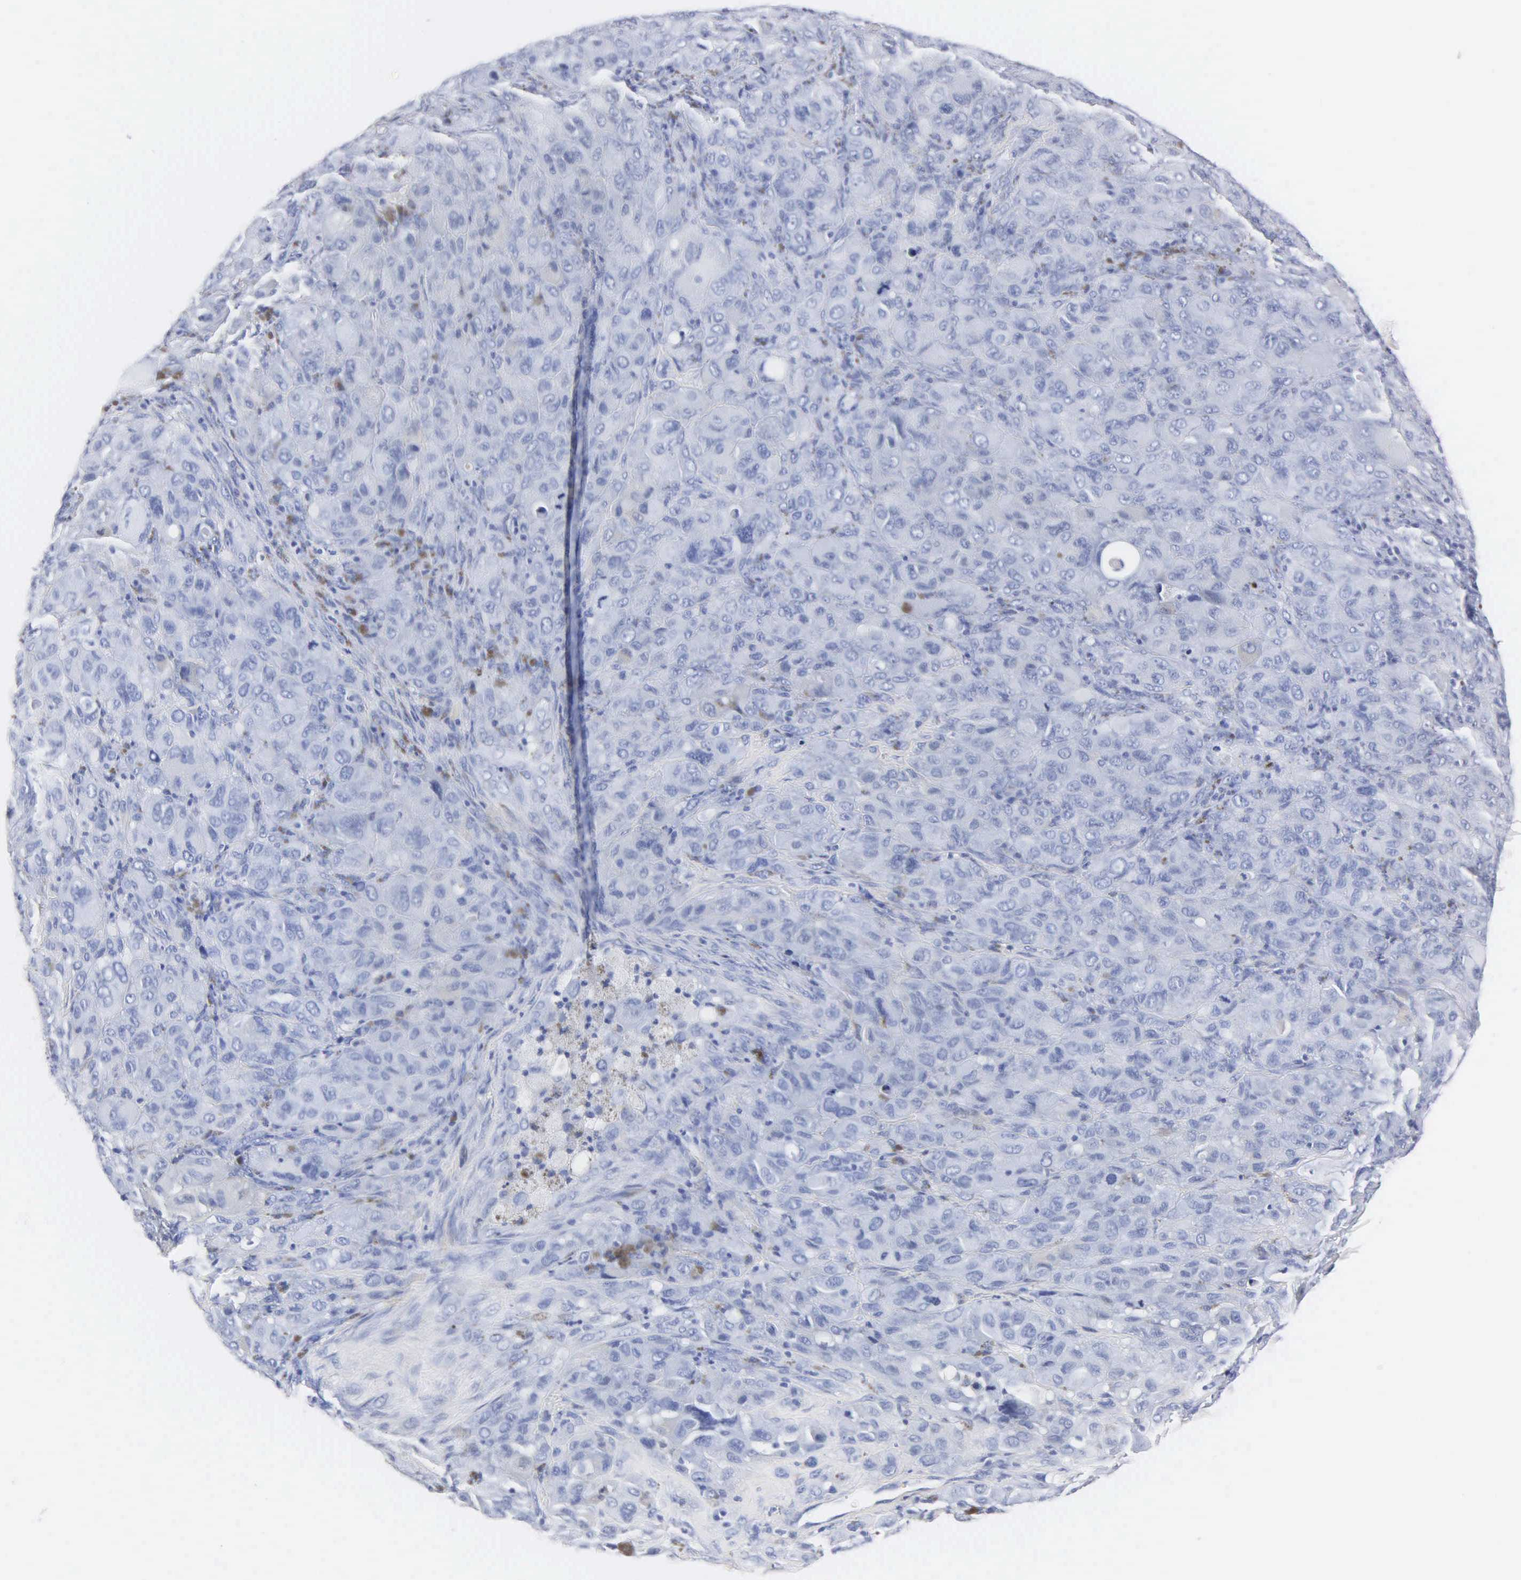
{"staining": {"intensity": "negative", "quantity": "none", "location": "none"}, "tissue": "melanoma", "cell_type": "Tumor cells", "image_type": "cancer", "snomed": [{"axis": "morphology", "description": "Malignant melanoma, Metastatic site"}, {"axis": "topography", "description": "Skin"}], "caption": "IHC histopathology image of human melanoma stained for a protein (brown), which demonstrates no staining in tumor cells.", "gene": "MB", "patient": {"sex": "male", "age": 32}}